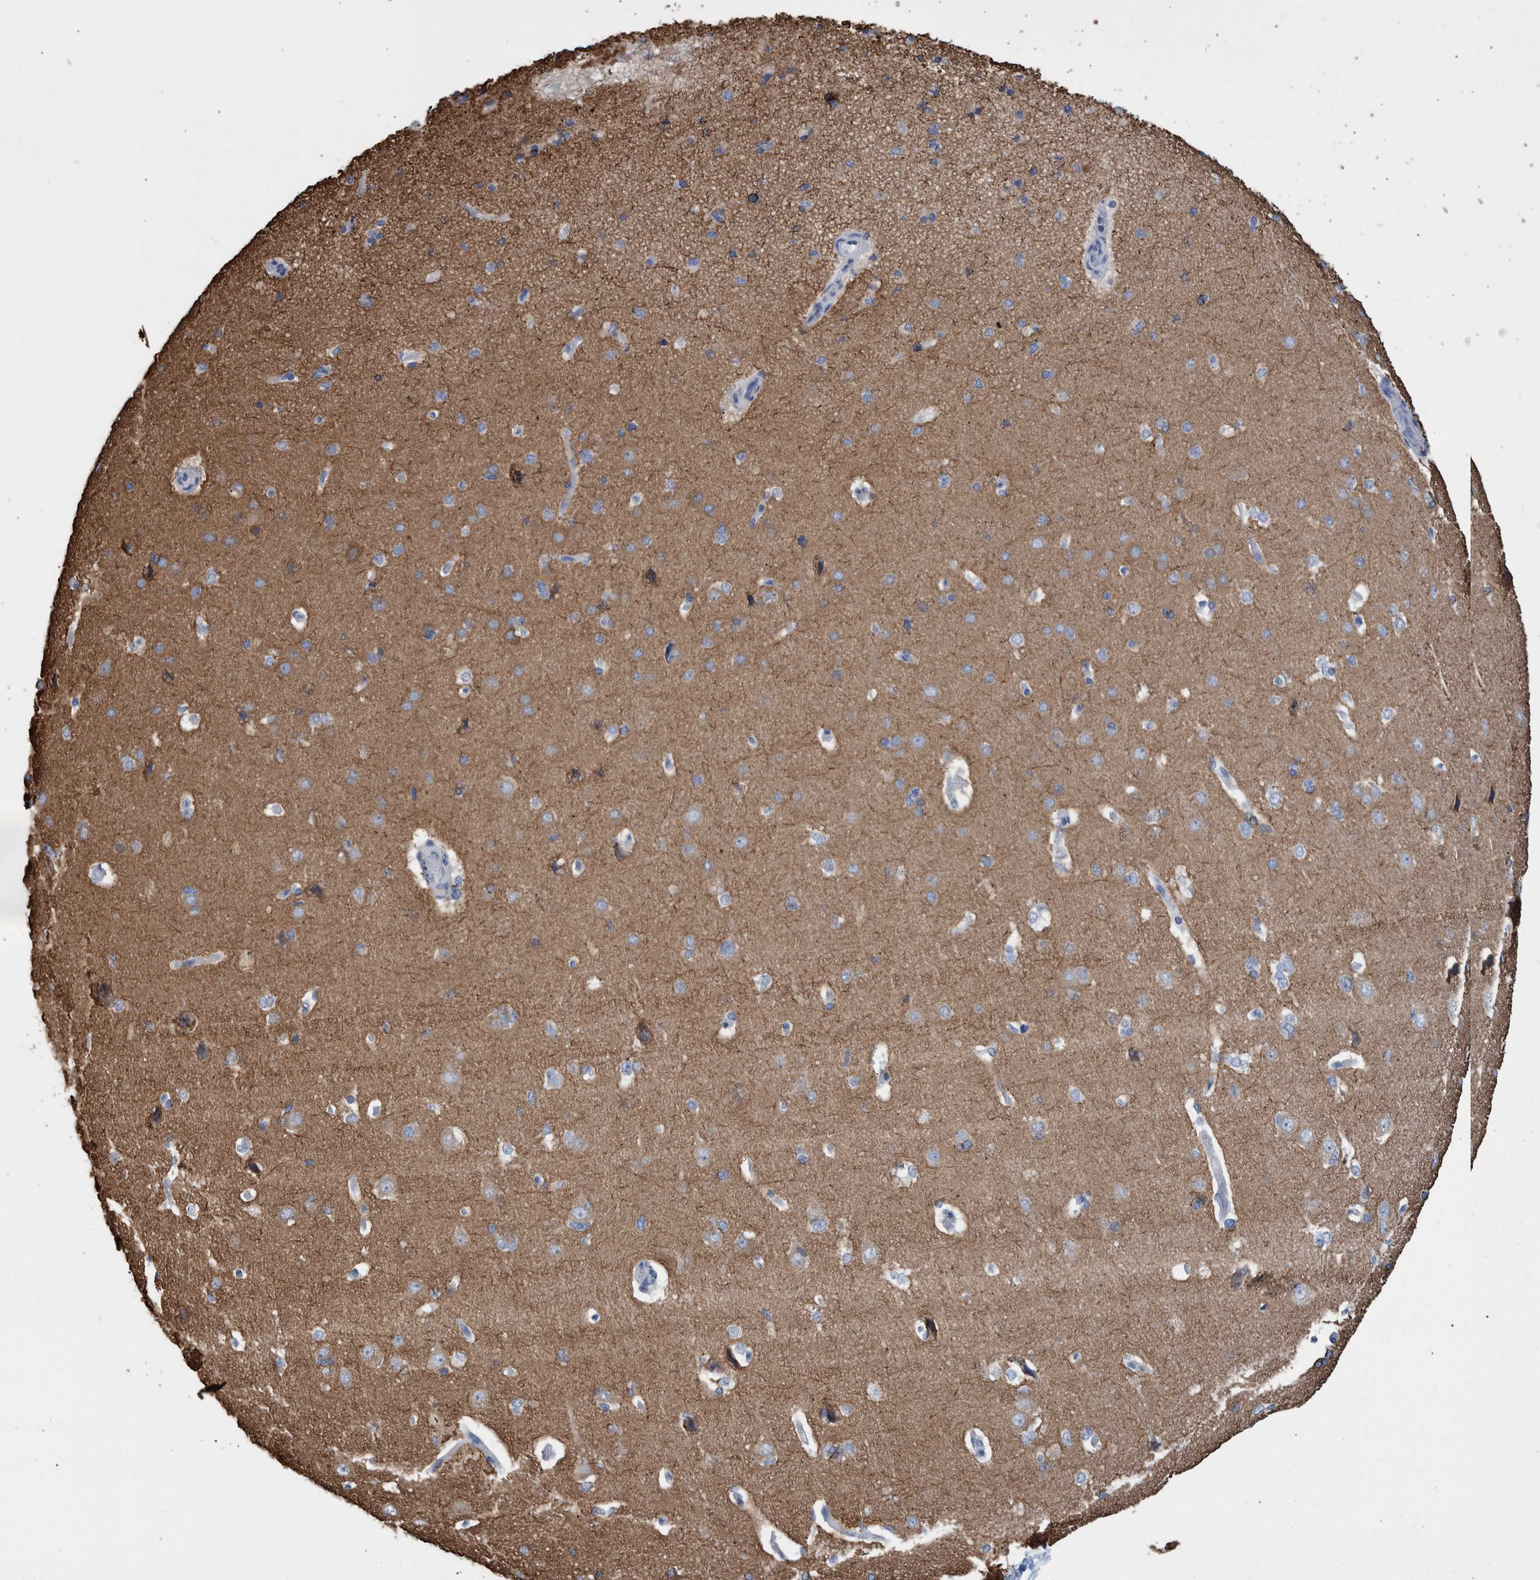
{"staining": {"intensity": "negative", "quantity": "none", "location": "none"}, "tissue": "cerebral cortex", "cell_type": "Endothelial cells", "image_type": "normal", "snomed": [{"axis": "morphology", "description": "Normal tissue, NOS"}, {"axis": "topography", "description": "Cerebral cortex"}], "caption": "Immunohistochemistry (IHC) micrograph of benign cerebral cortex: human cerebral cortex stained with DAB (3,3'-diaminobenzidine) demonstrates no significant protein expression in endothelial cells.", "gene": "PPP3CC", "patient": {"sex": "male", "age": 62}}